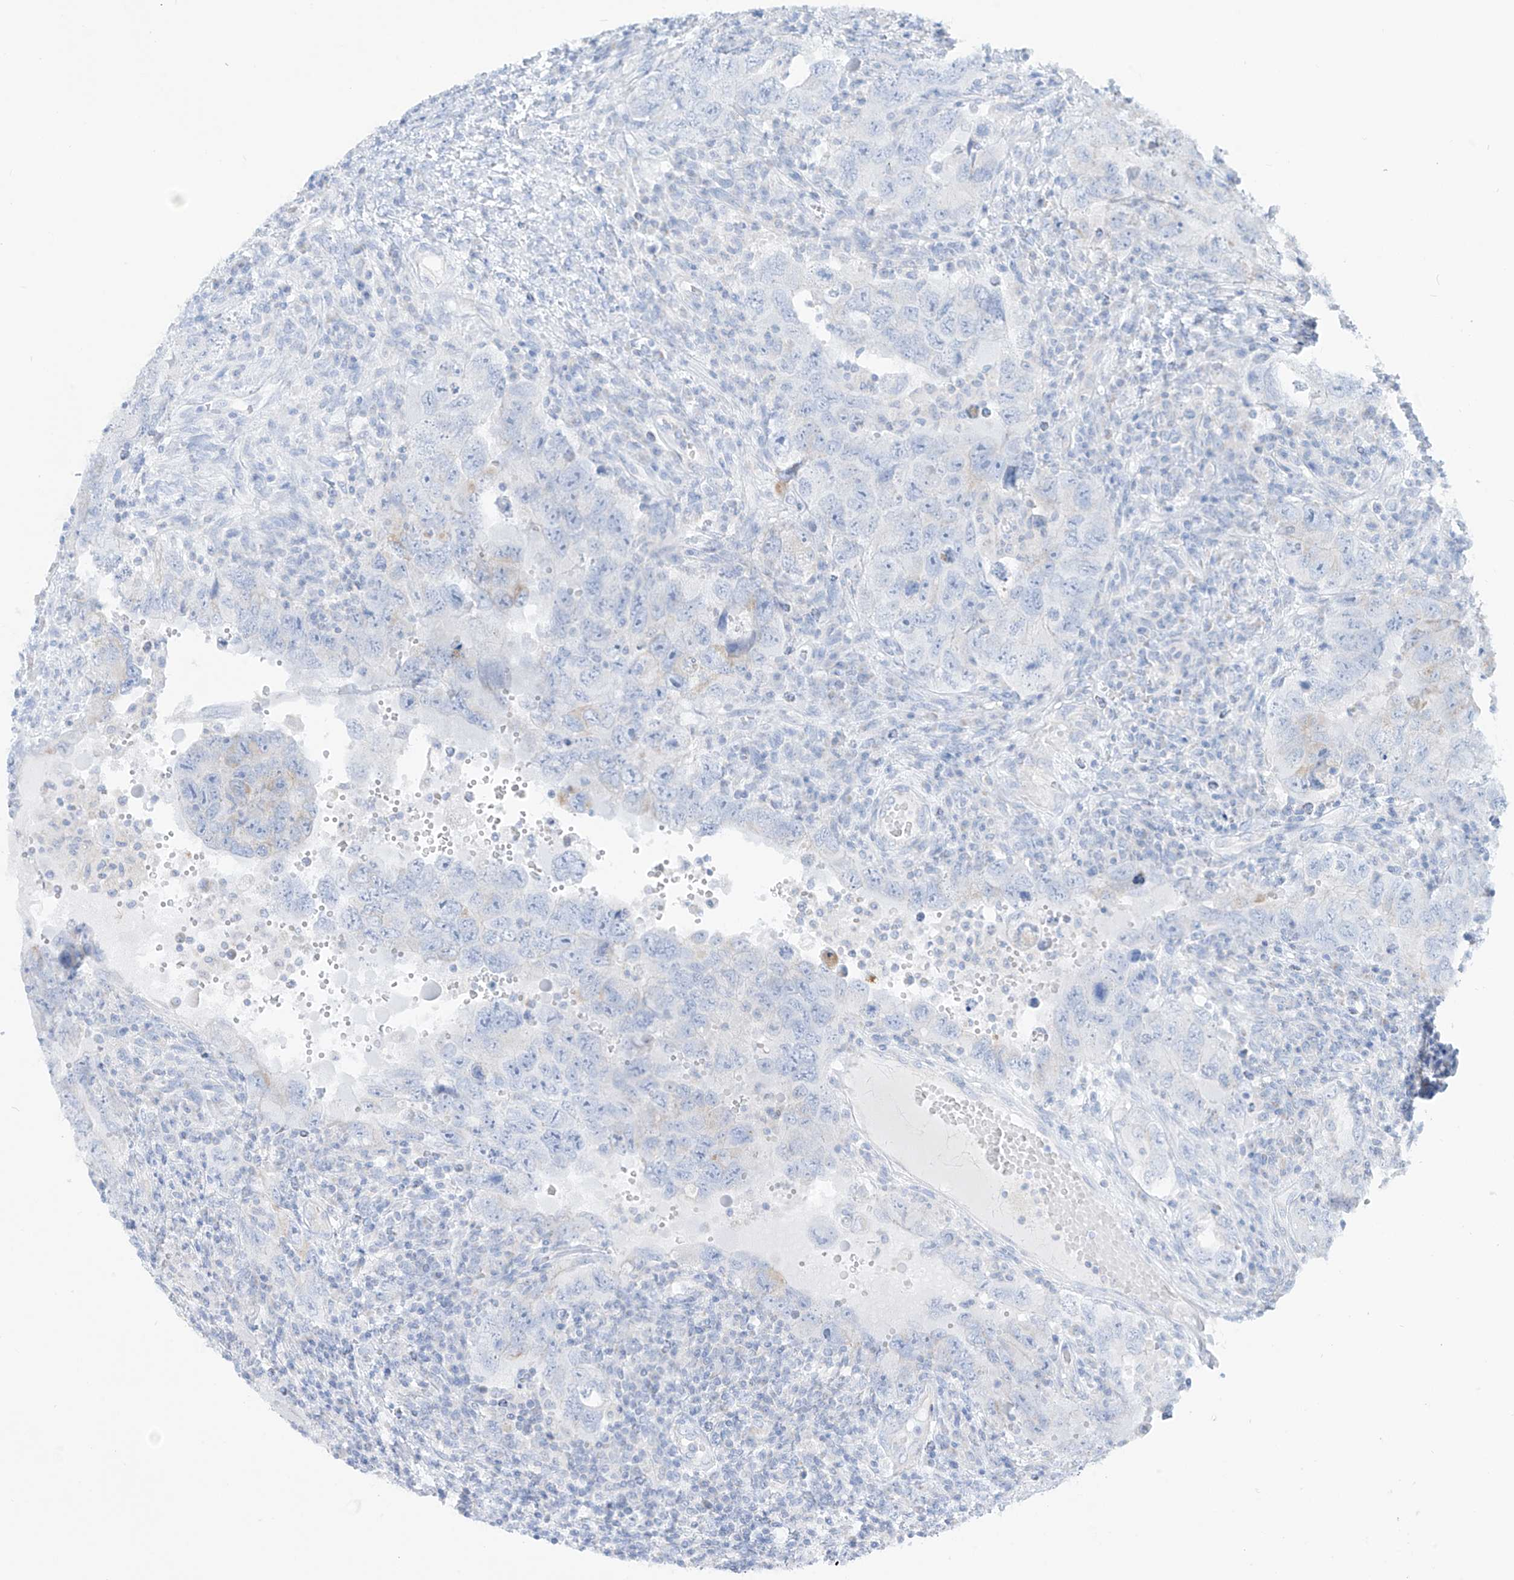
{"staining": {"intensity": "negative", "quantity": "none", "location": "none"}, "tissue": "testis cancer", "cell_type": "Tumor cells", "image_type": "cancer", "snomed": [{"axis": "morphology", "description": "Carcinoma, Embryonal, NOS"}, {"axis": "topography", "description": "Testis"}], "caption": "Image shows no significant protein expression in tumor cells of testis embryonal carcinoma.", "gene": "SLC26A3", "patient": {"sex": "male", "age": 26}}